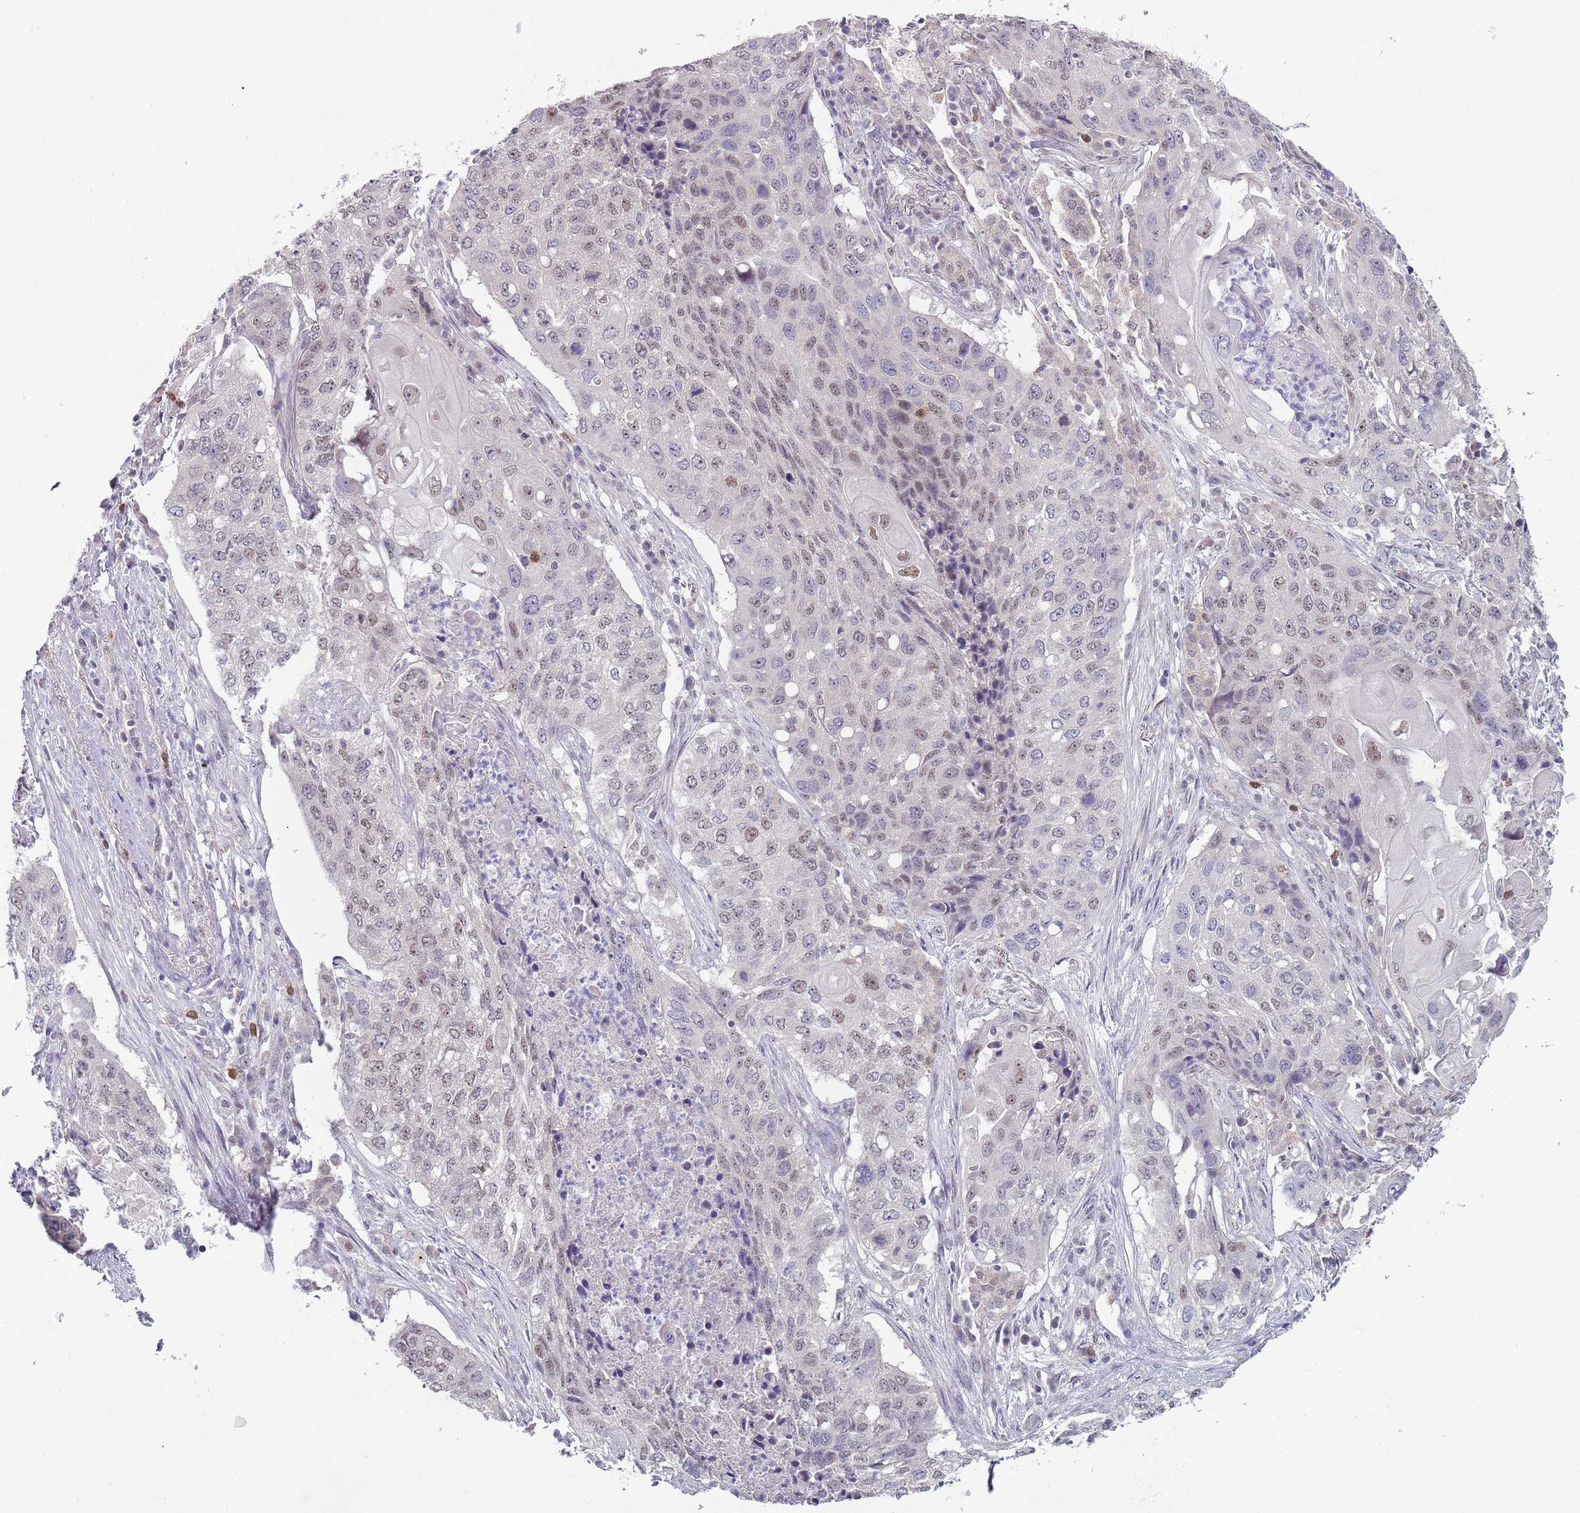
{"staining": {"intensity": "weak", "quantity": "25%-75%", "location": "nuclear"}, "tissue": "lung cancer", "cell_type": "Tumor cells", "image_type": "cancer", "snomed": [{"axis": "morphology", "description": "Squamous cell carcinoma, NOS"}, {"axis": "topography", "description": "Lung"}], "caption": "Immunohistochemical staining of squamous cell carcinoma (lung) reveals low levels of weak nuclear staining in approximately 25%-75% of tumor cells.", "gene": "SMARCAL1", "patient": {"sex": "female", "age": 63}}